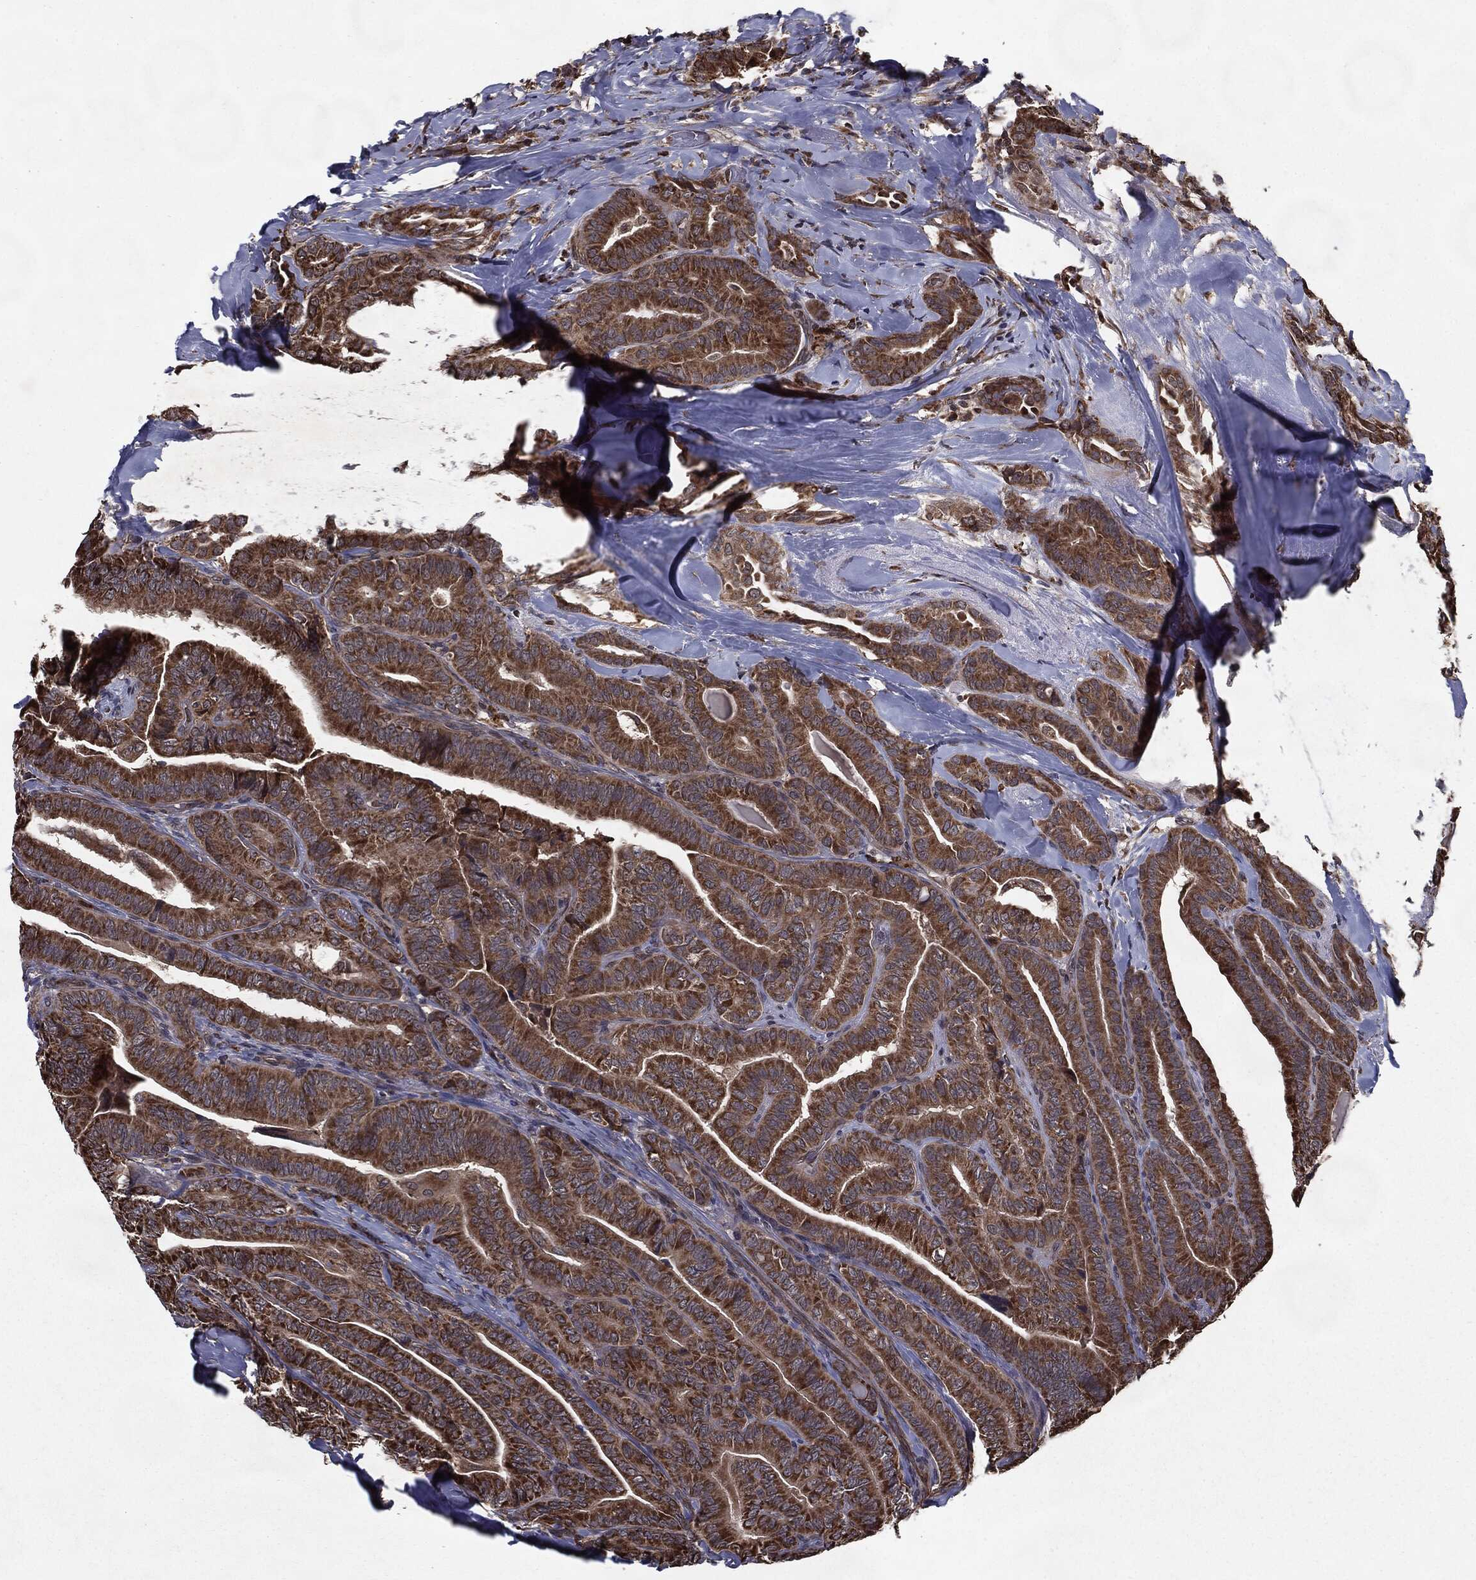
{"staining": {"intensity": "strong", "quantity": ">75%", "location": "cytoplasmic/membranous"}, "tissue": "thyroid cancer", "cell_type": "Tumor cells", "image_type": "cancer", "snomed": [{"axis": "morphology", "description": "Papillary adenocarcinoma, NOS"}, {"axis": "topography", "description": "Thyroid gland"}], "caption": "Strong cytoplasmic/membranous protein expression is identified in approximately >75% of tumor cells in thyroid cancer.", "gene": "HDAC5", "patient": {"sex": "male", "age": 61}}